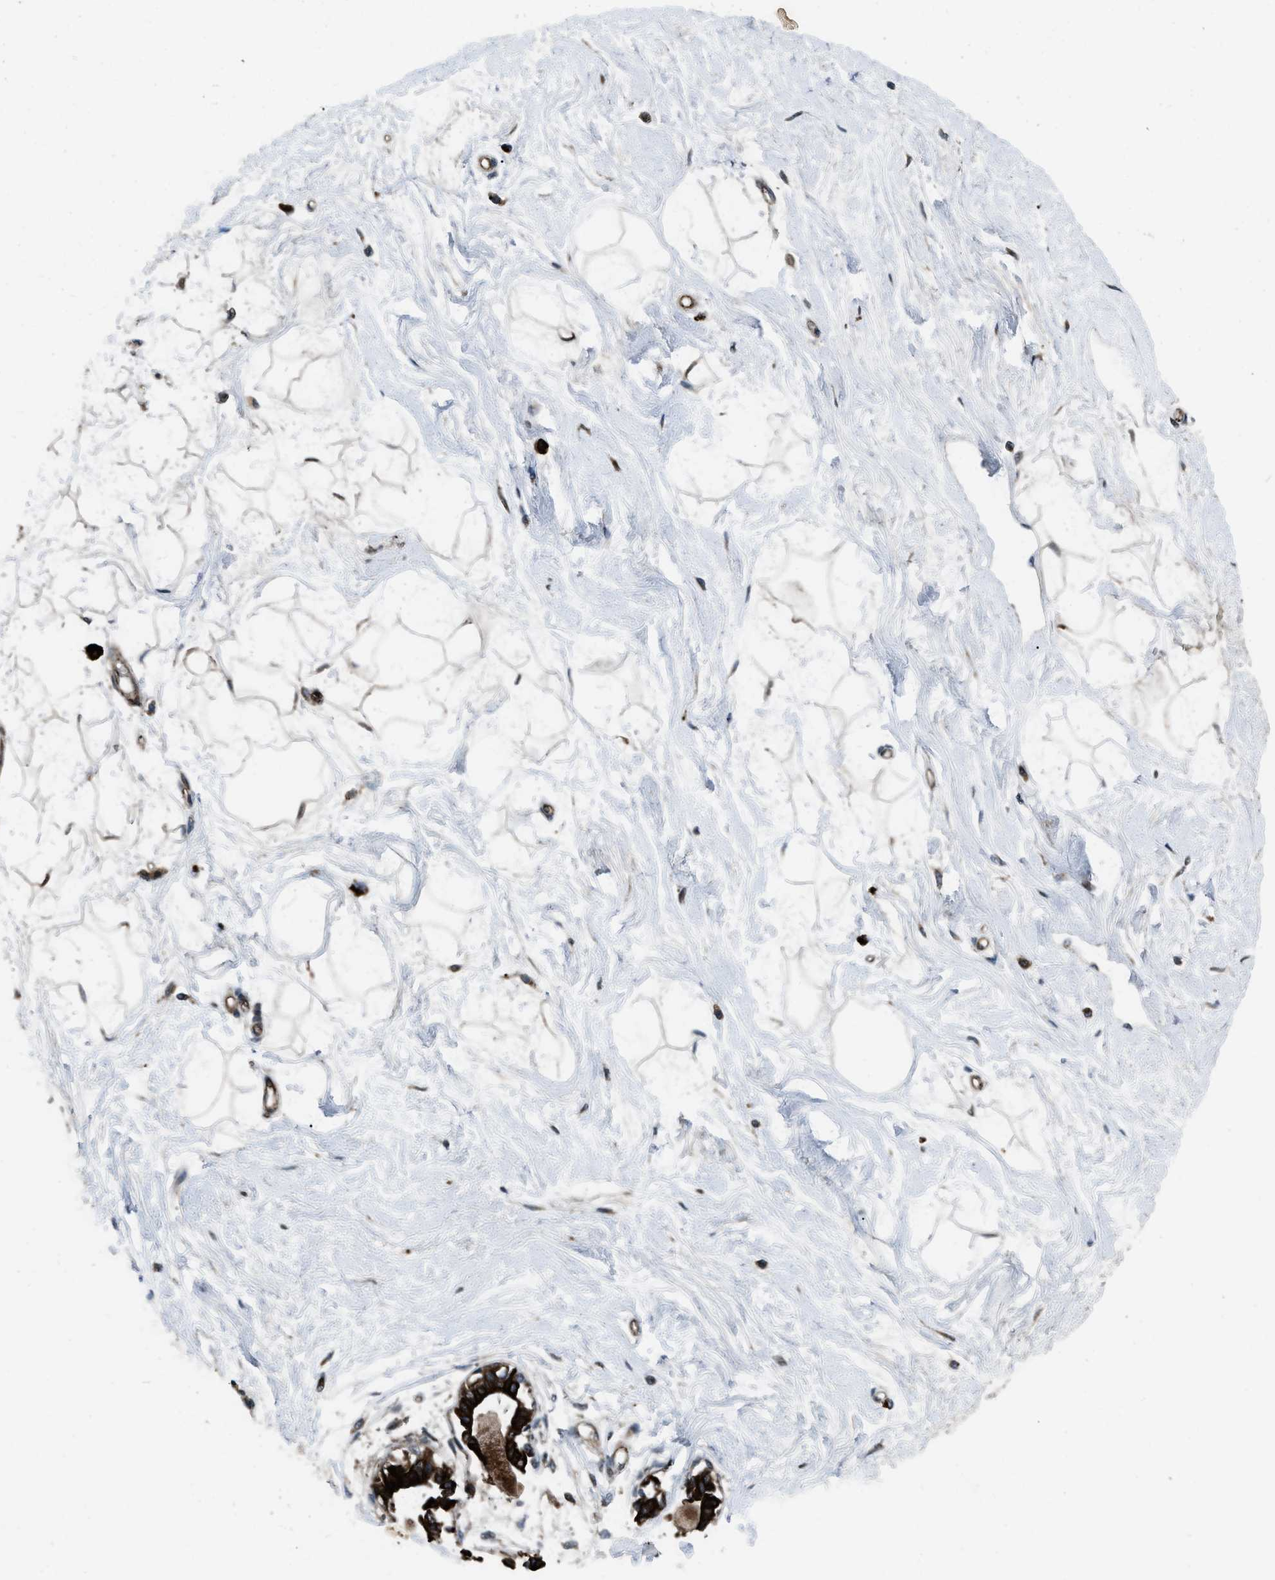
{"staining": {"intensity": "weak", "quantity": ">75%", "location": "cytoplasmic/membranous"}, "tissue": "breast", "cell_type": "Adipocytes", "image_type": "normal", "snomed": [{"axis": "morphology", "description": "Normal tissue, NOS"}, {"axis": "topography", "description": "Breast"}], "caption": "Weak cytoplasmic/membranous protein expression is present in about >75% of adipocytes in breast.", "gene": "IRAK4", "patient": {"sex": "female", "age": 45}}